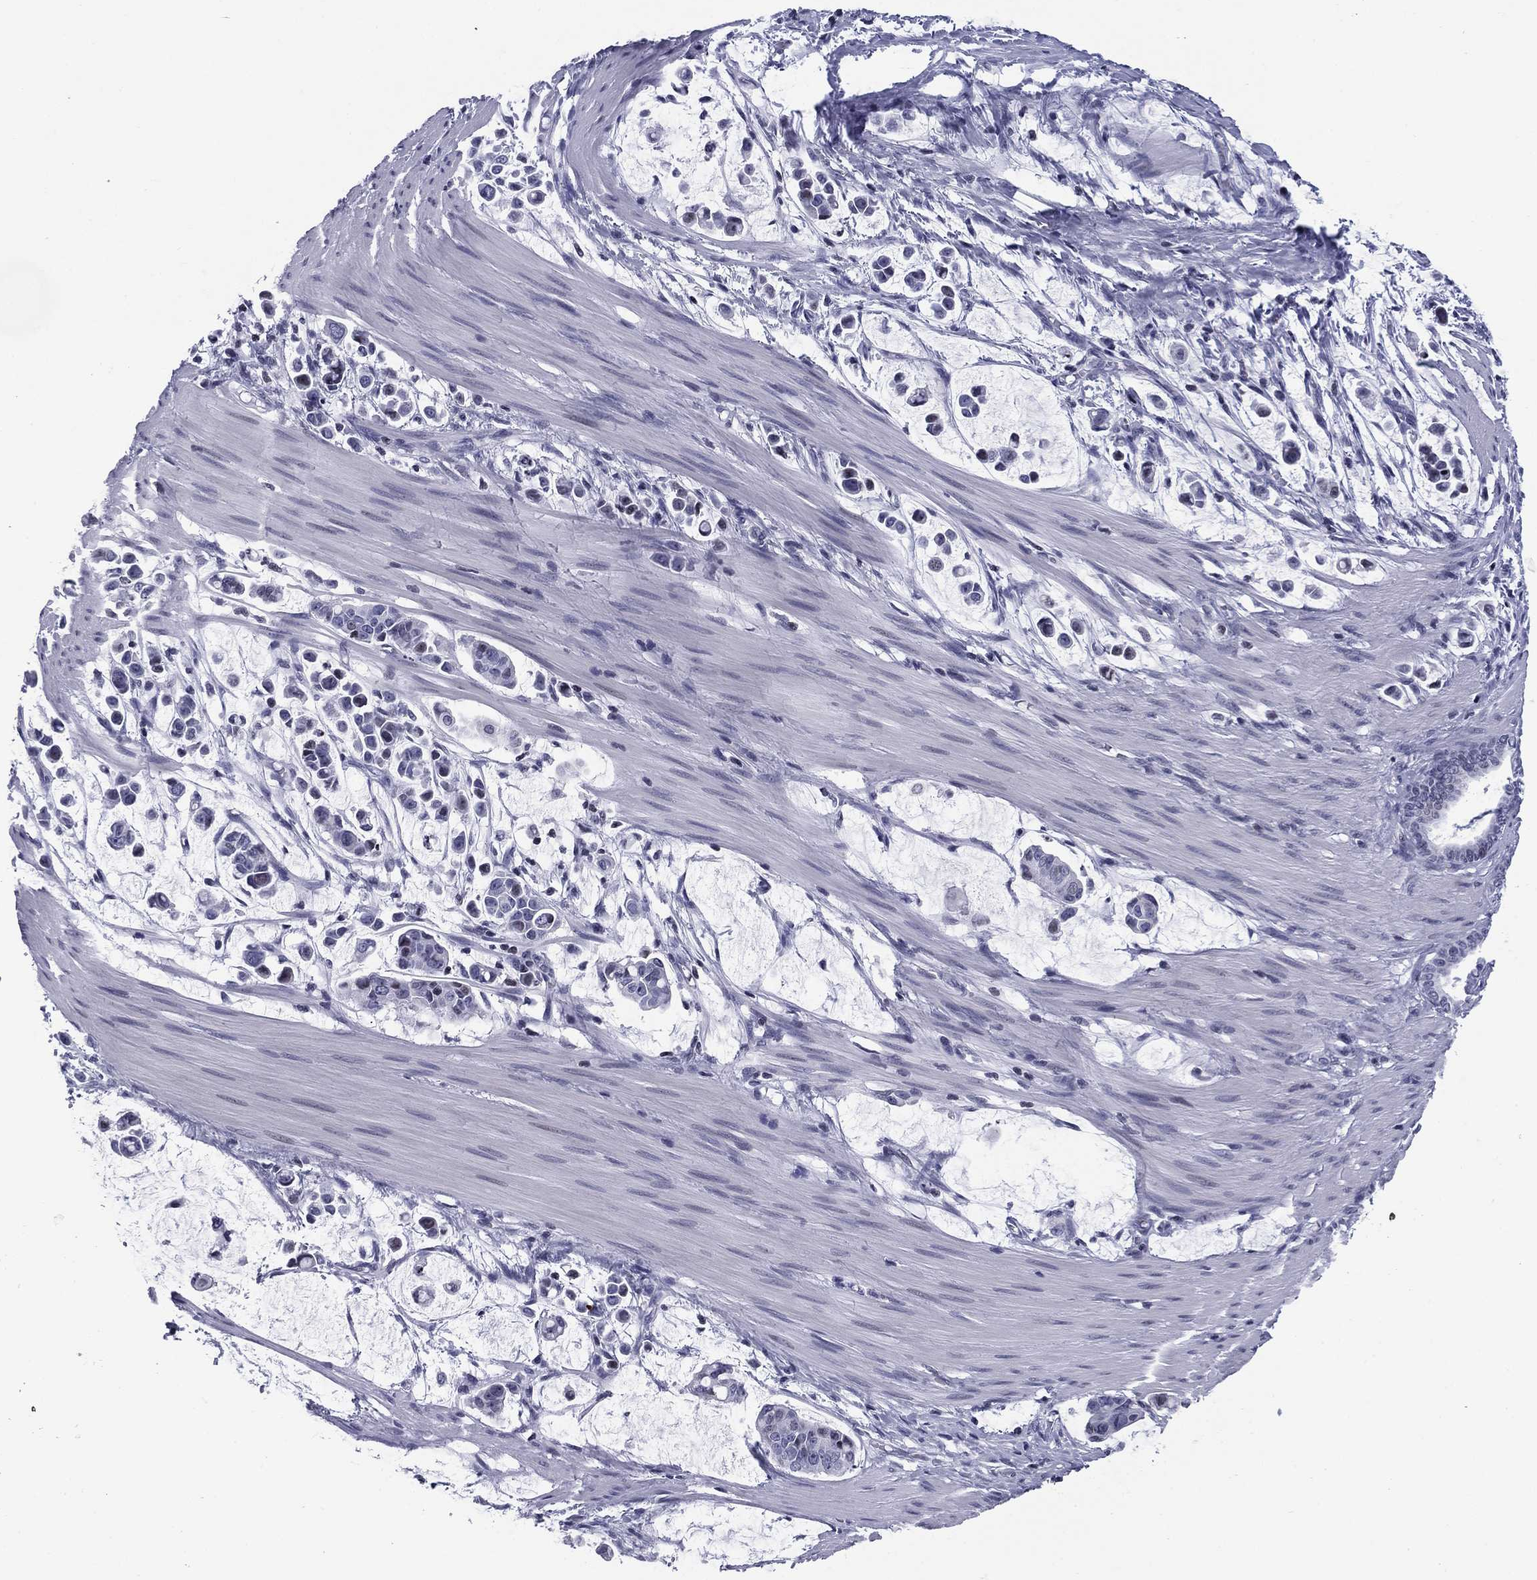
{"staining": {"intensity": "negative", "quantity": "none", "location": "none"}, "tissue": "stomach cancer", "cell_type": "Tumor cells", "image_type": "cancer", "snomed": [{"axis": "morphology", "description": "Adenocarcinoma, NOS"}, {"axis": "topography", "description": "Stomach"}], "caption": "DAB (3,3'-diaminobenzidine) immunohistochemical staining of human stomach cancer demonstrates no significant positivity in tumor cells. The staining was performed using DAB (3,3'-diaminobenzidine) to visualize the protein expression in brown, while the nuclei were stained in blue with hematoxylin (Magnification: 20x).", "gene": "CCDC144A", "patient": {"sex": "male", "age": 82}}